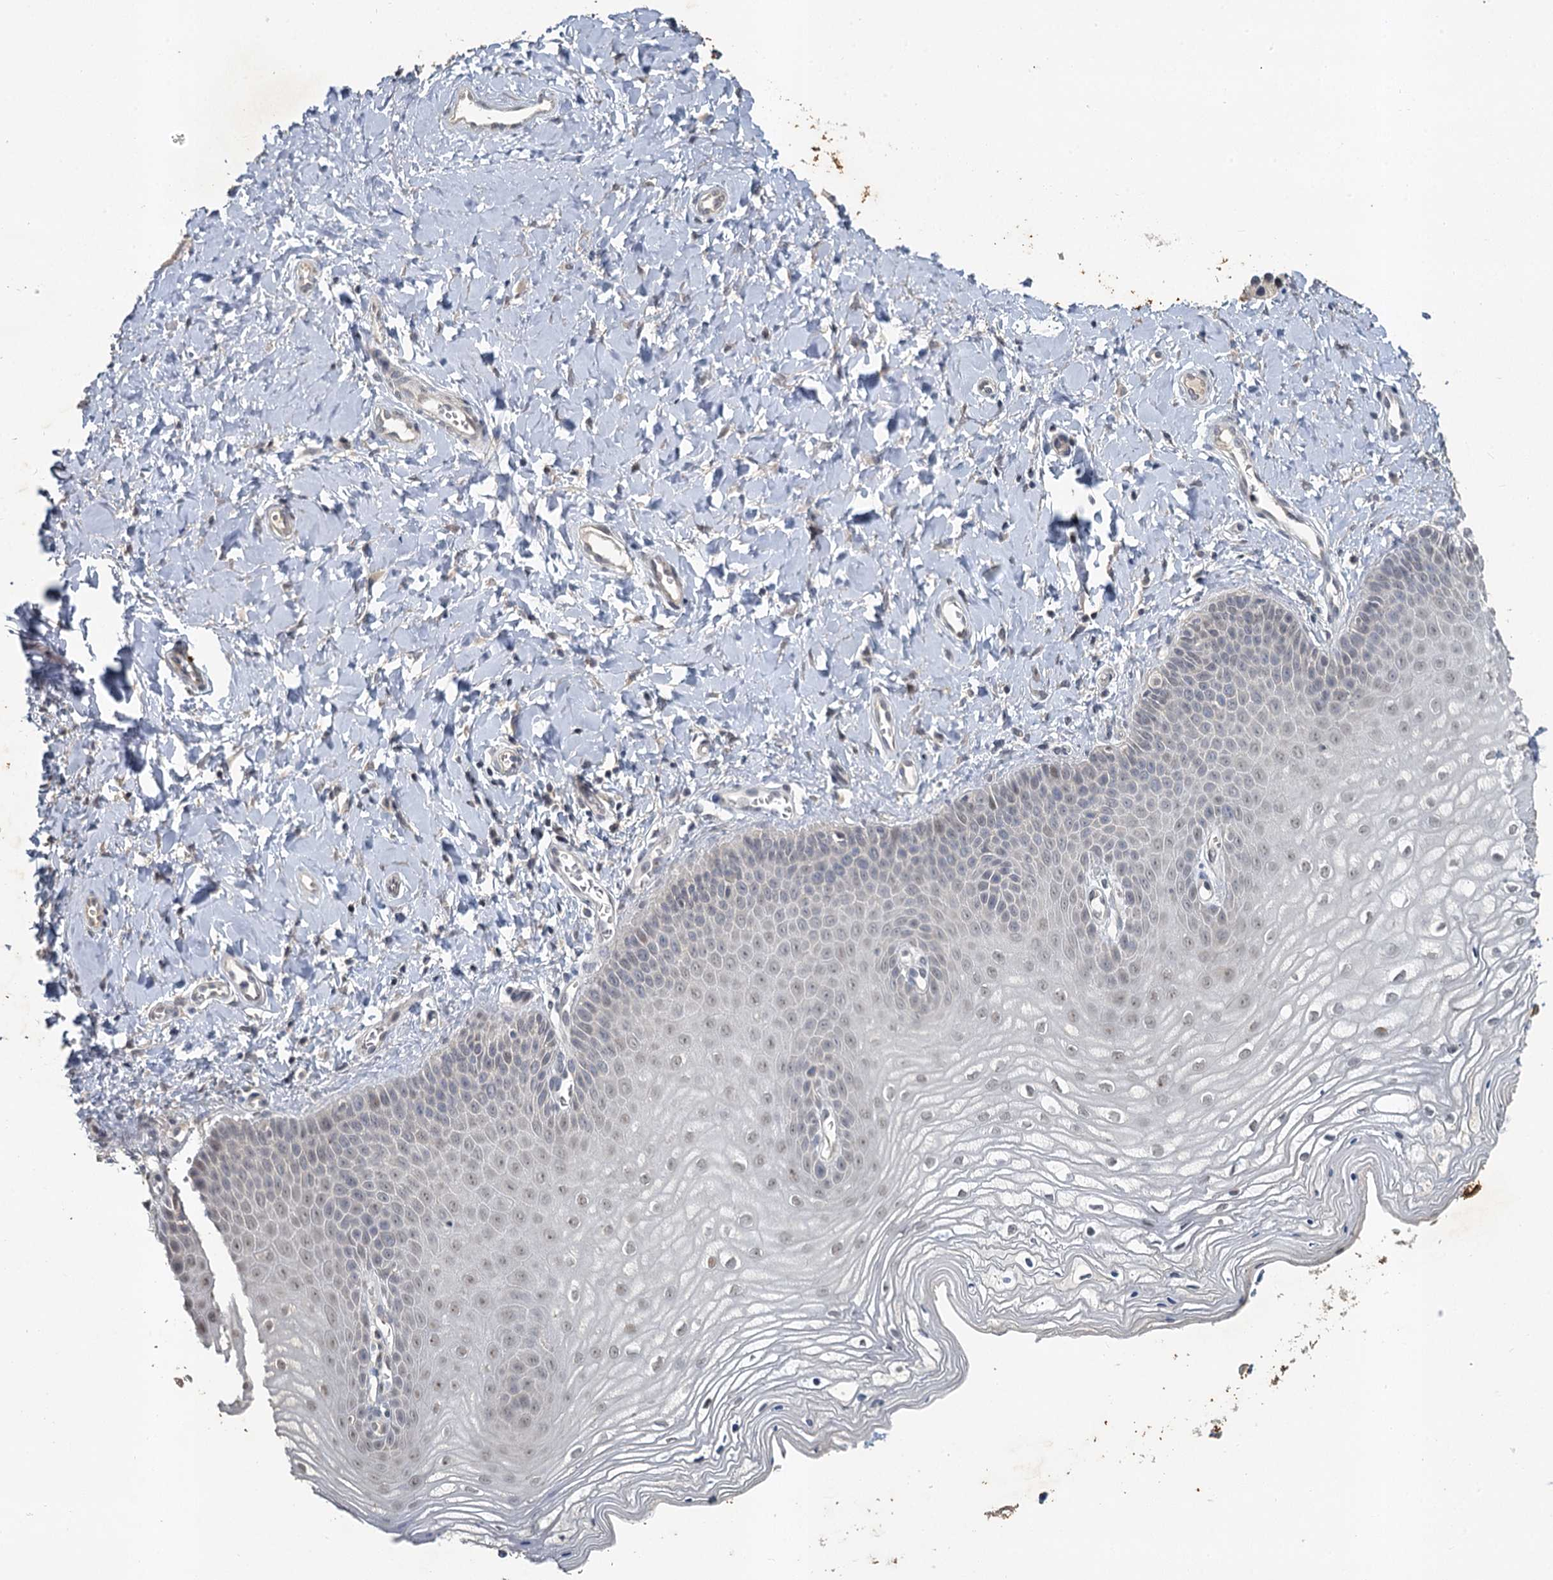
{"staining": {"intensity": "negative", "quantity": "none", "location": "none"}, "tissue": "vagina", "cell_type": "Squamous epithelial cells", "image_type": "normal", "snomed": [{"axis": "morphology", "description": "Normal tissue, NOS"}, {"axis": "topography", "description": "Vagina"}, {"axis": "topography", "description": "Cervix"}], "caption": "Normal vagina was stained to show a protein in brown. There is no significant staining in squamous epithelial cells. The staining was performed using DAB to visualize the protein expression in brown, while the nuclei were stained in blue with hematoxylin (Magnification: 20x).", "gene": "MUCL1", "patient": {"sex": "female", "age": 40}}